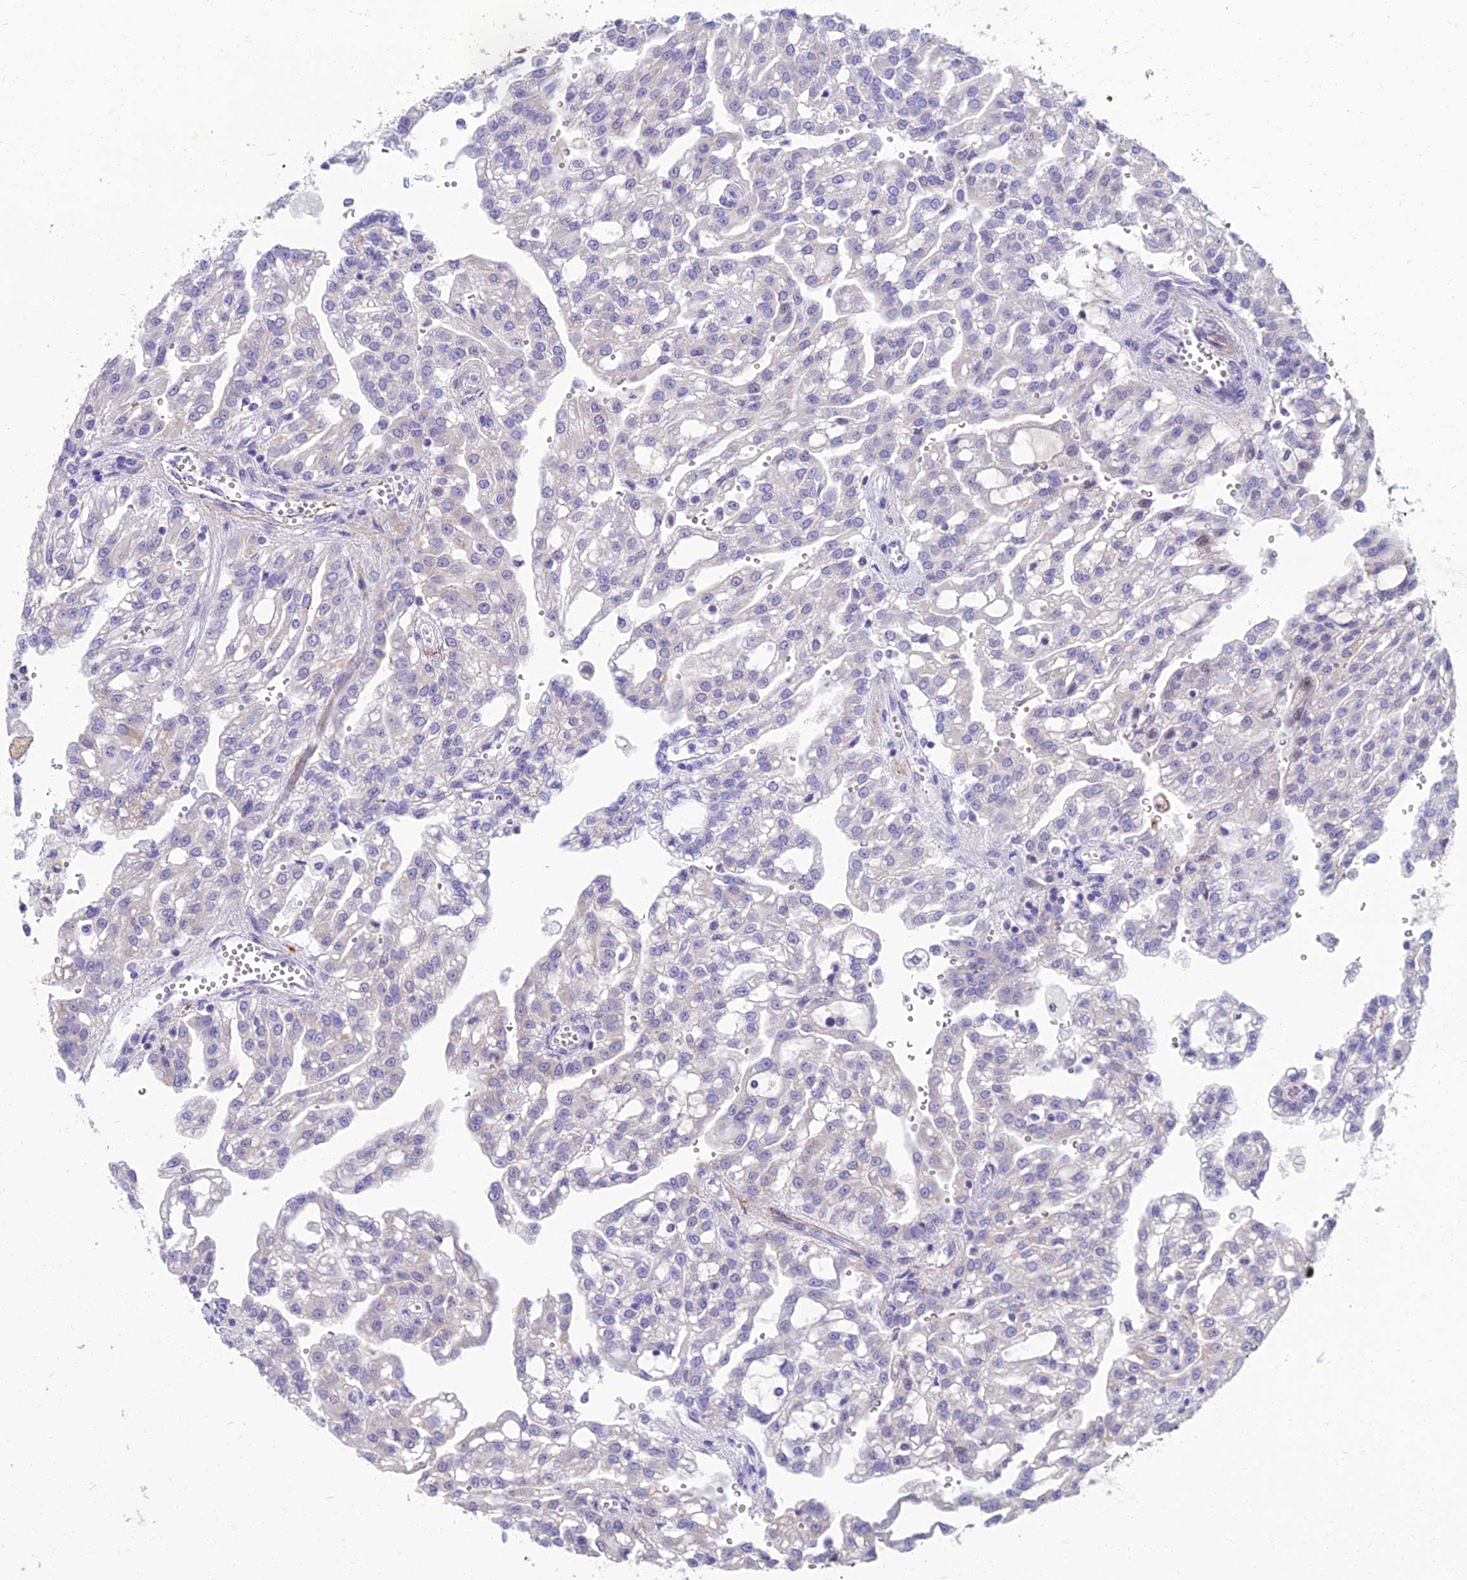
{"staining": {"intensity": "negative", "quantity": "none", "location": "none"}, "tissue": "renal cancer", "cell_type": "Tumor cells", "image_type": "cancer", "snomed": [{"axis": "morphology", "description": "Adenocarcinoma, NOS"}, {"axis": "topography", "description": "Kidney"}], "caption": "This micrograph is of renal adenocarcinoma stained with immunohistochemistry (IHC) to label a protein in brown with the nuclei are counter-stained blue. There is no positivity in tumor cells. (Stains: DAB IHC with hematoxylin counter stain, Microscopy: brightfield microscopy at high magnification).", "gene": "SPTLC3", "patient": {"sex": "male", "age": 63}}